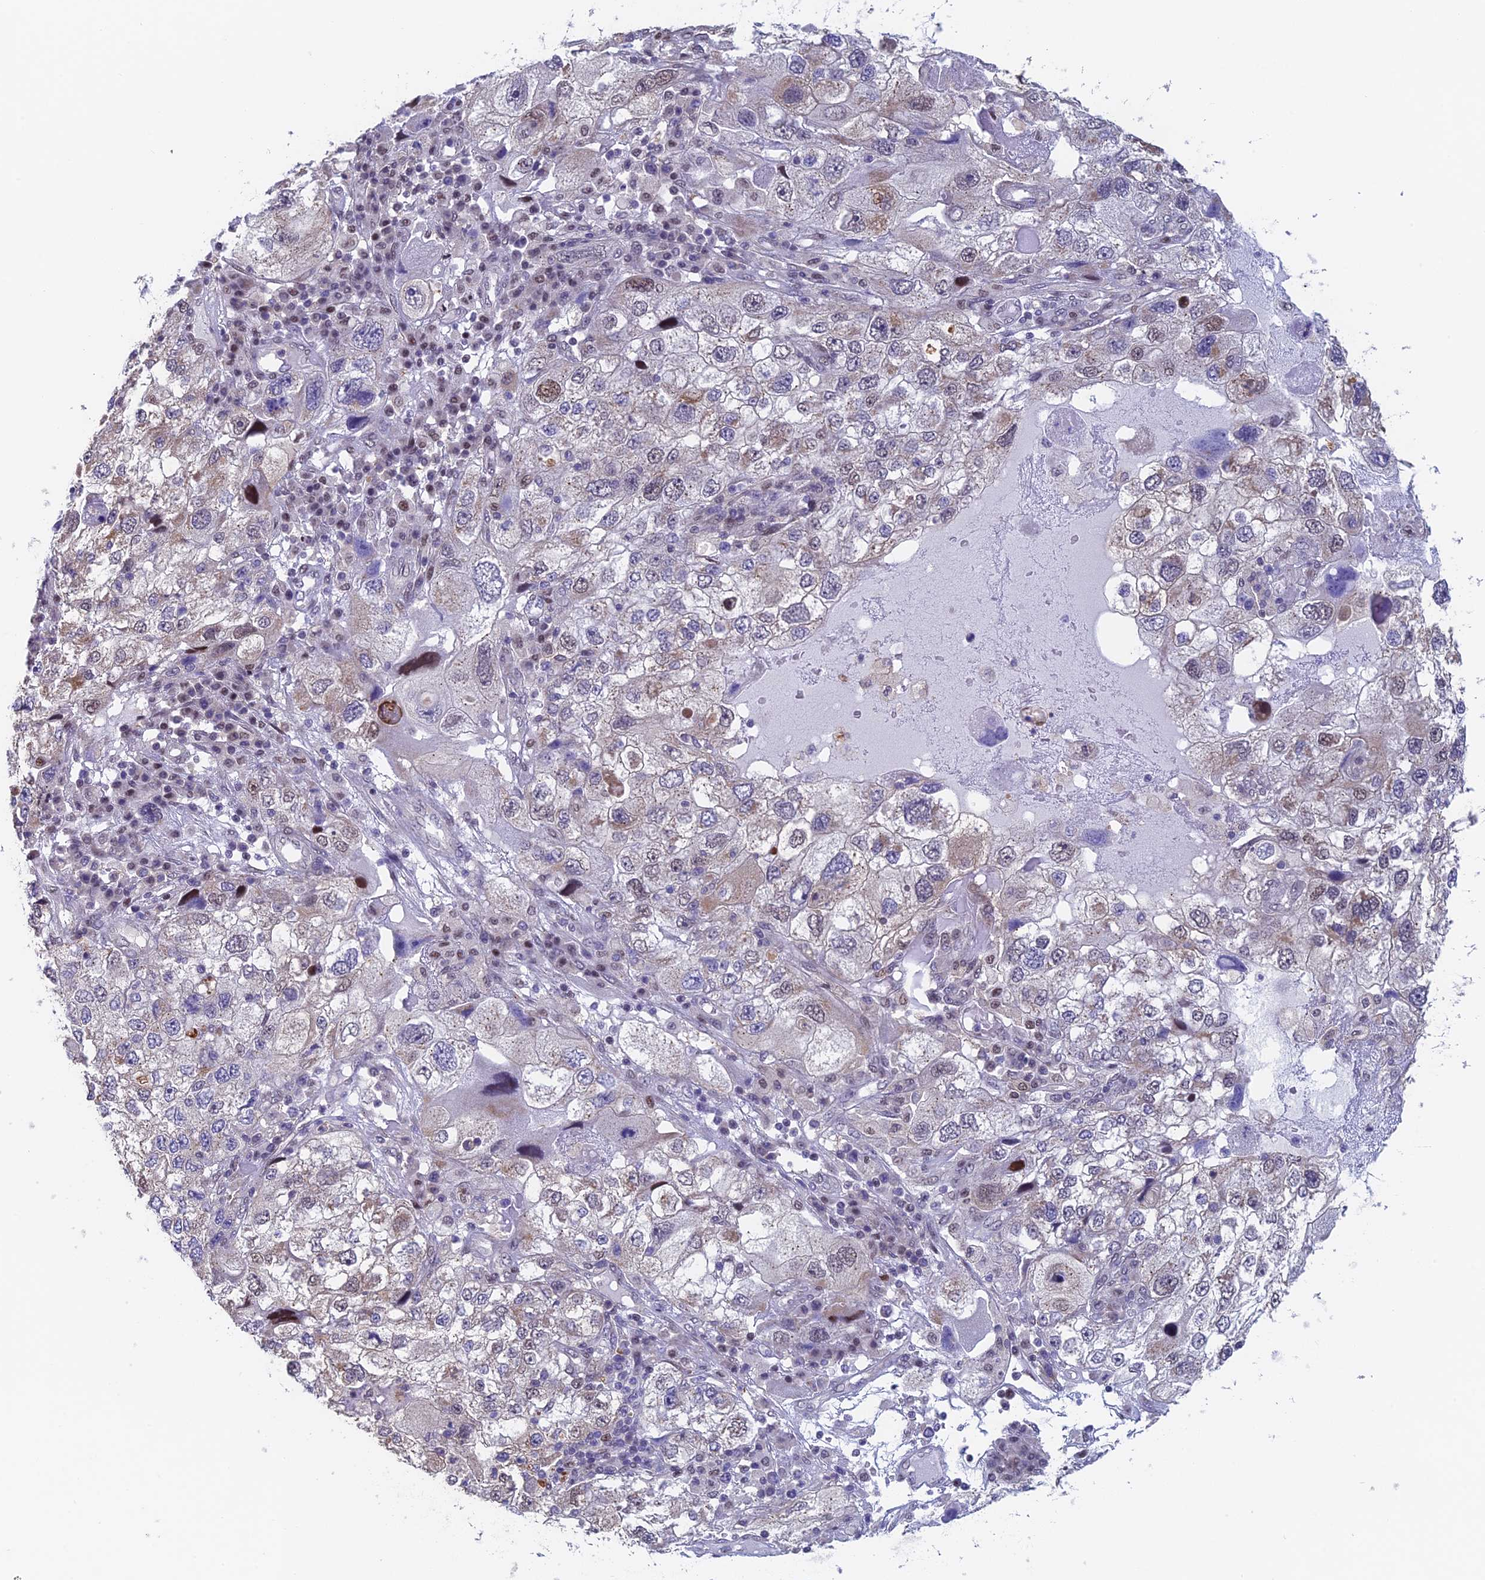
{"staining": {"intensity": "weak", "quantity": "<25%", "location": "cytoplasmic/membranous,nuclear"}, "tissue": "endometrial cancer", "cell_type": "Tumor cells", "image_type": "cancer", "snomed": [{"axis": "morphology", "description": "Adenocarcinoma, NOS"}, {"axis": "topography", "description": "Endometrium"}], "caption": "Immunohistochemistry (IHC) micrograph of neoplastic tissue: endometrial cancer (adenocarcinoma) stained with DAB (3,3'-diaminobenzidine) demonstrates no significant protein positivity in tumor cells. Brightfield microscopy of immunohistochemistry (IHC) stained with DAB (brown) and hematoxylin (blue), captured at high magnification.", "gene": "MRPL17", "patient": {"sex": "female", "age": 49}}